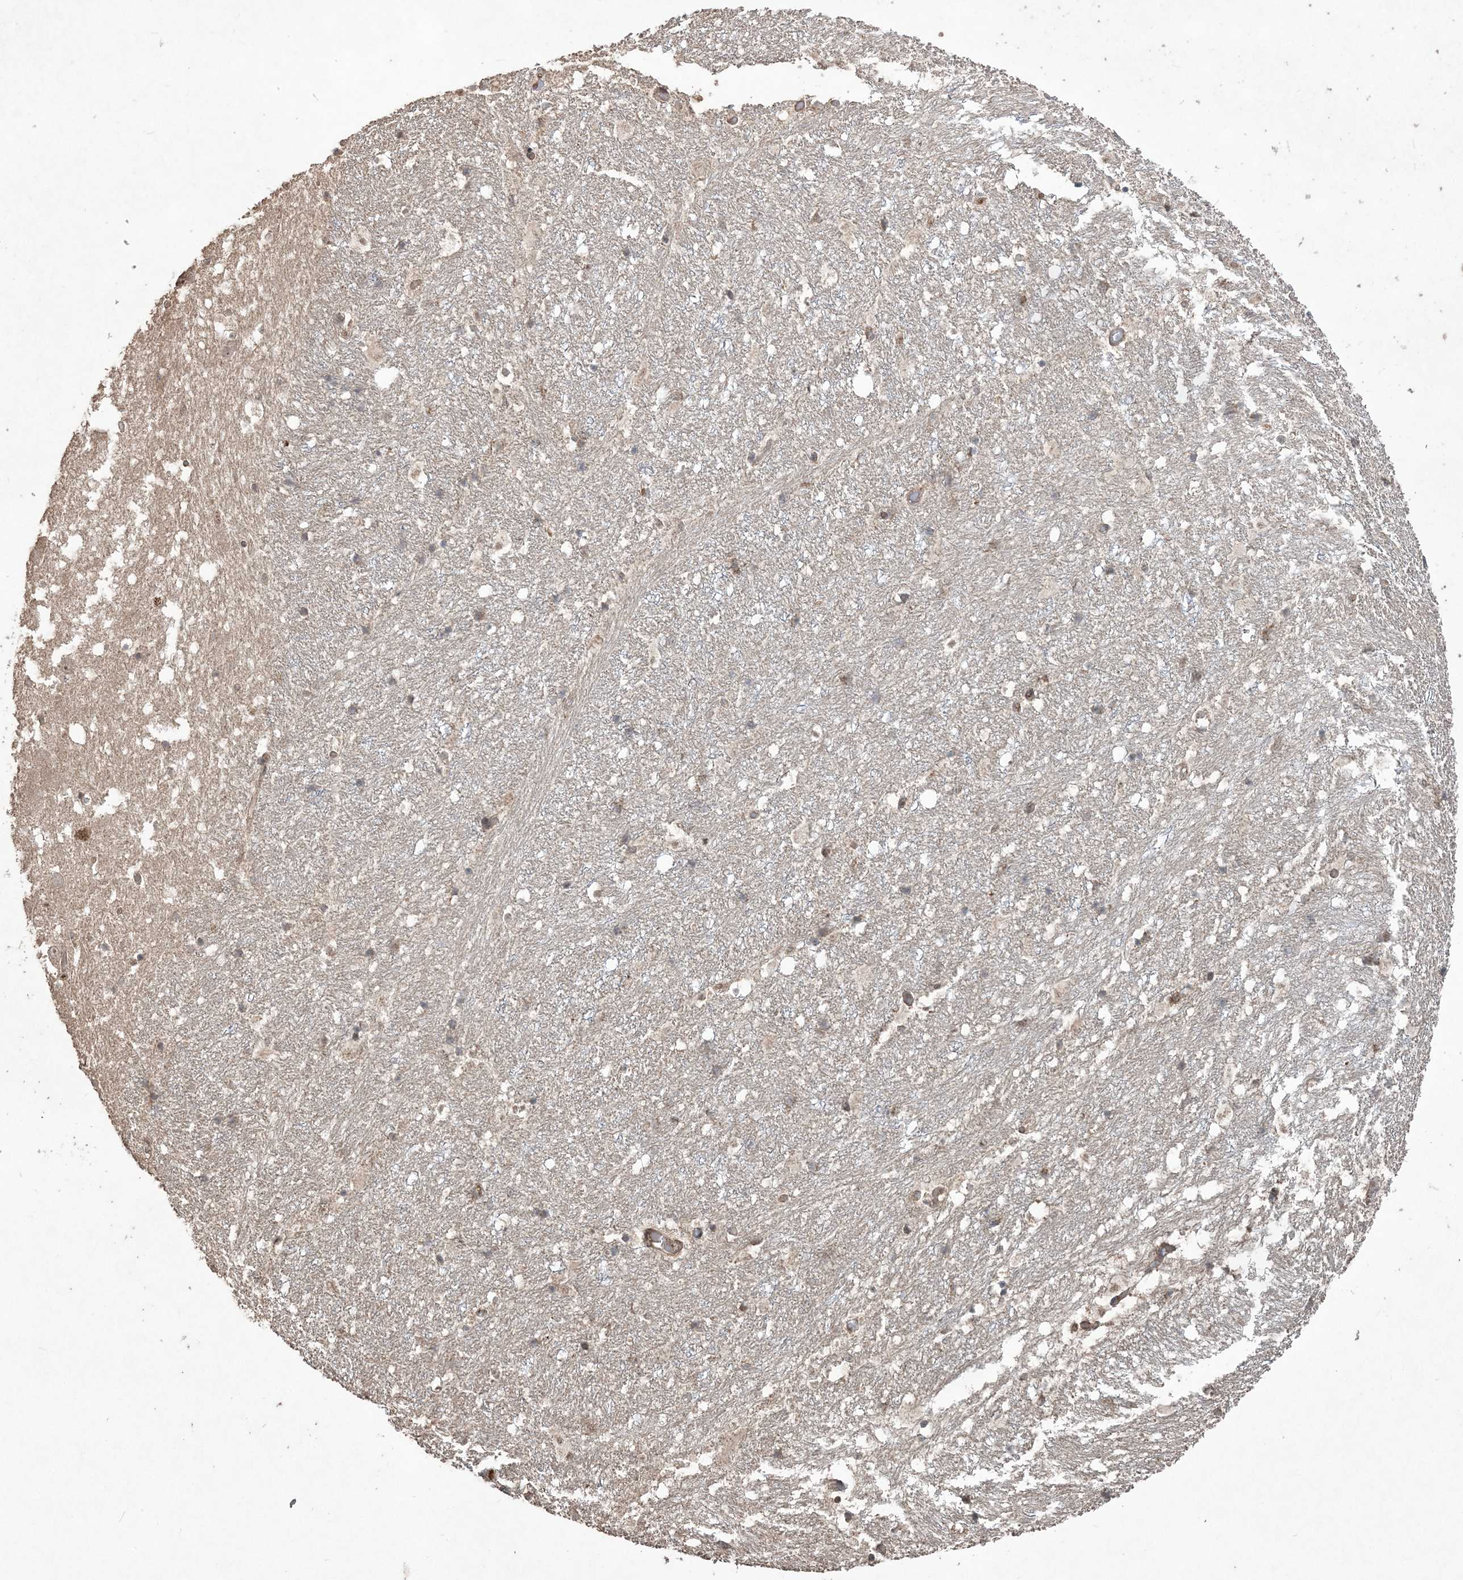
{"staining": {"intensity": "weak", "quantity": "<25%", "location": "cytoplasmic/membranous"}, "tissue": "hippocampus", "cell_type": "Glial cells", "image_type": "normal", "snomed": [{"axis": "morphology", "description": "Normal tissue, NOS"}, {"axis": "topography", "description": "Hippocampus"}], "caption": "Immunohistochemistry (IHC) of unremarkable human hippocampus shows no expression in glial cells. The staining was performed using DAB (3,3'-diaminobenzidine) to visualize the protein expression in brown, while the nuclei were stained in blue with hematoxylin (Magnification: 20x).", "gene": "EHHADH", "patient": {"sex": "female", "age": 52}}